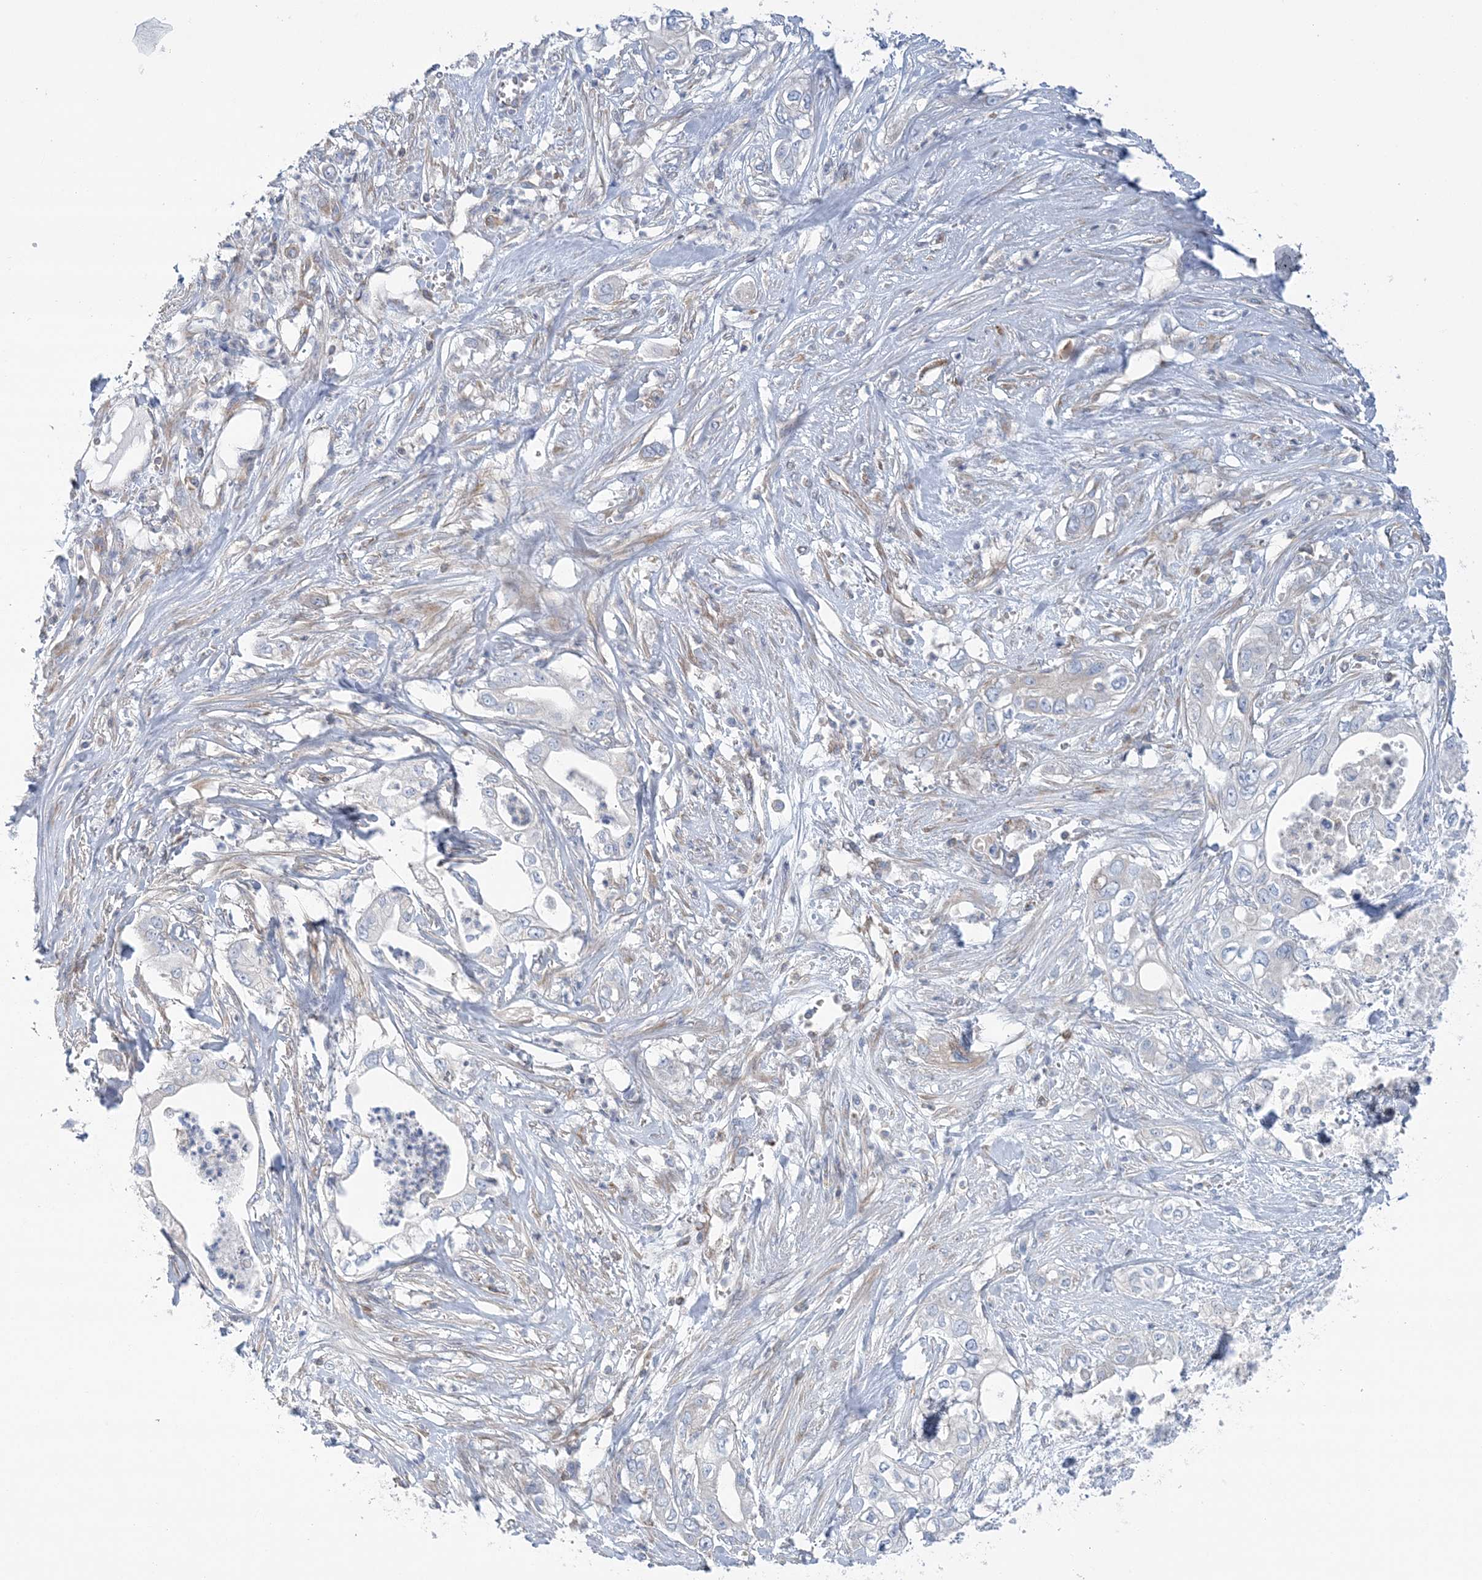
{"staining": {"intensity": "negative", "quantity": "none", "location": "none"}, "tissue": "pancreatic cancer", "cell_type": "Tumor cells", "image_type": "cancer", "snomed": [{"axis": "morphology", "description": "Adenocarcinoma, NOS"}, {"axis": "topography", "description": "Pancreas"}], "caption": "IHC histopathology image of human pancreatic adenocarcinoma stained for a protein (brown), which demonstrates no positivity in tumor cells.", "gene": "FAM114A2", "patient": {"sex": "female", "age": 78}}